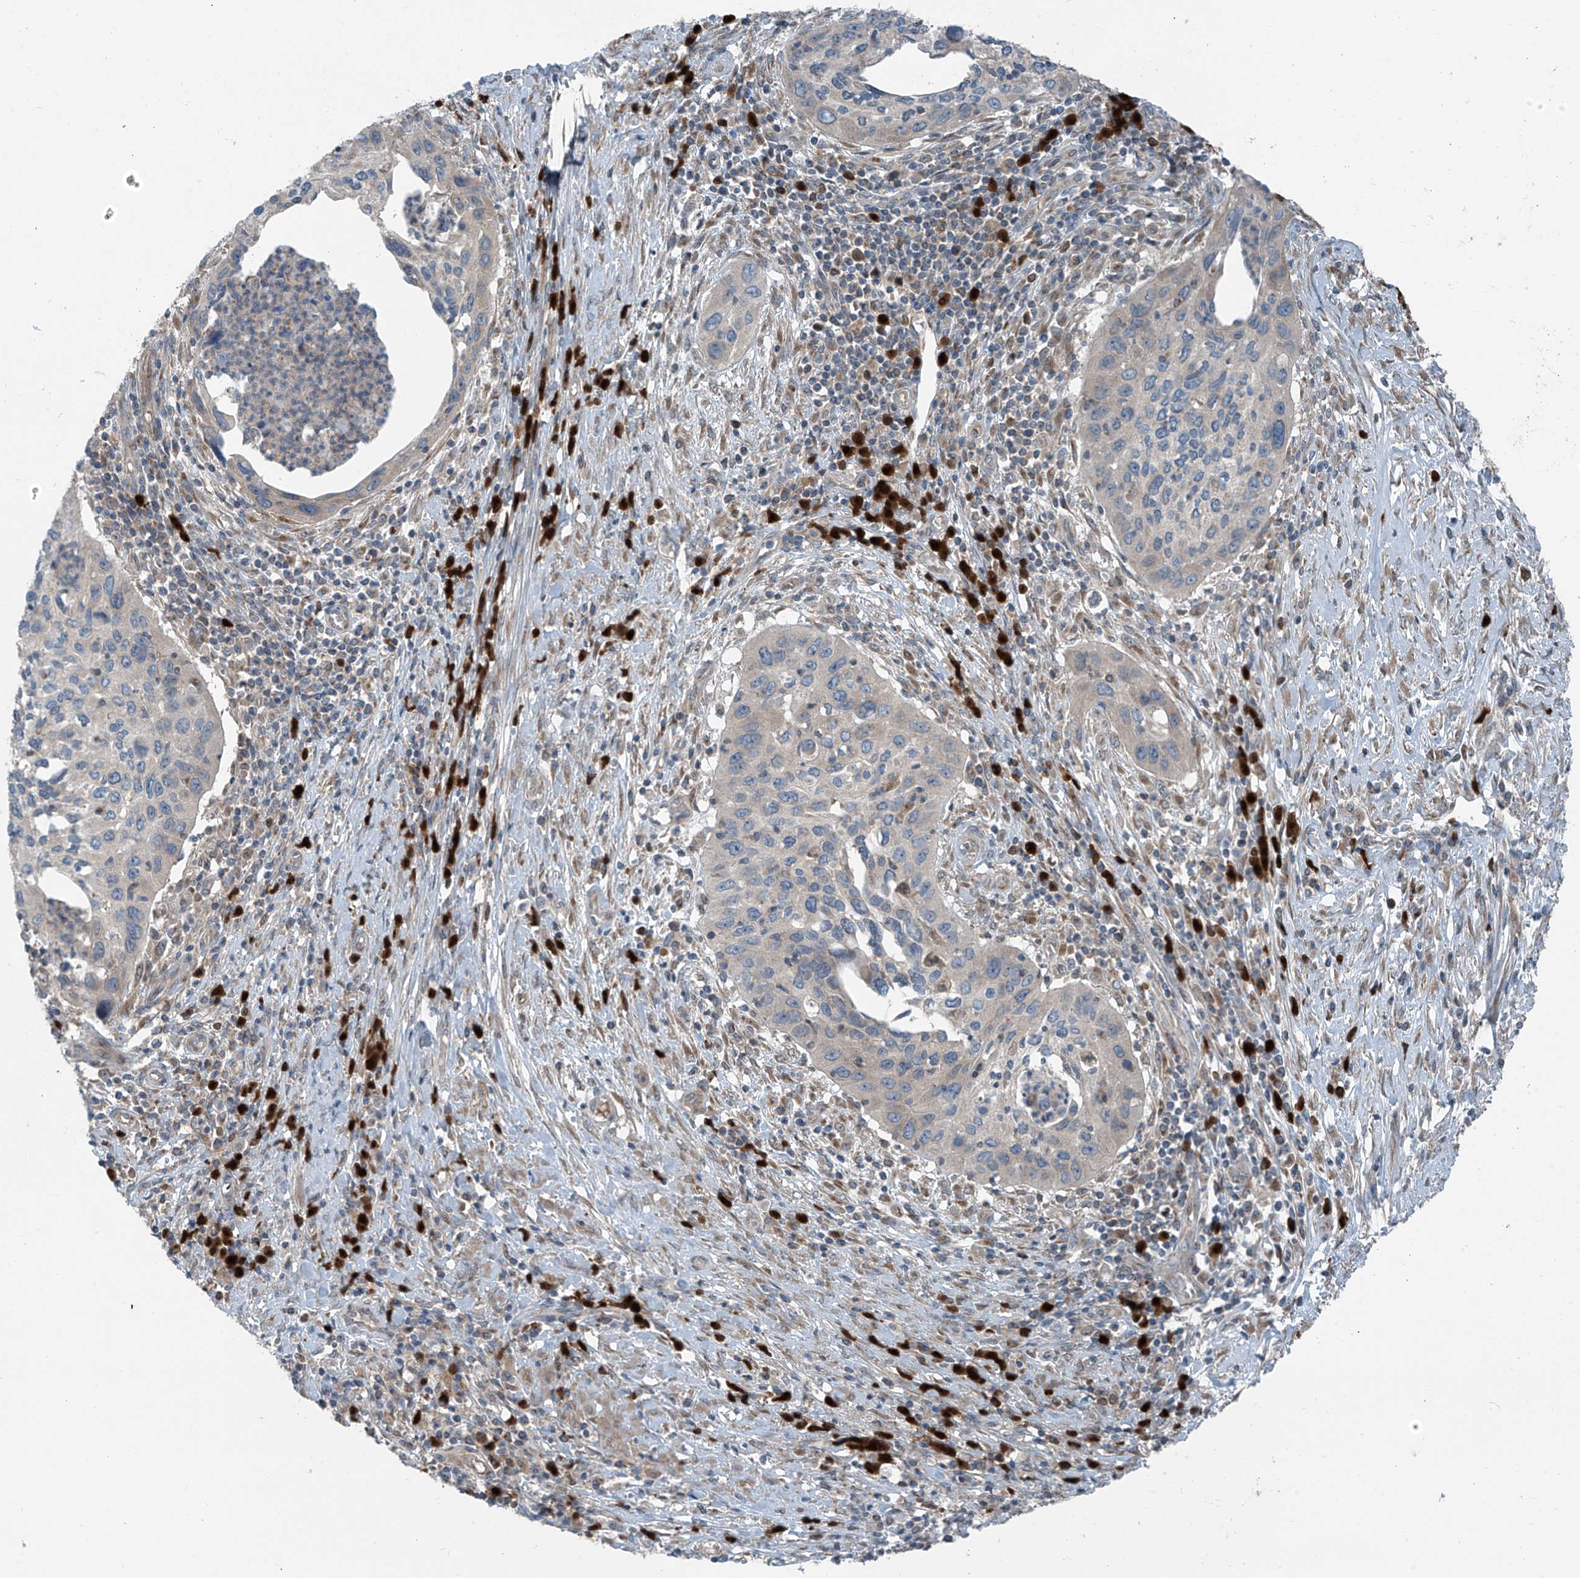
{"staining": {"intensity": "negative", "quantity": "none", "location": "none"}, "tissue": "cervical cancer", "cell_type": "Tumor cells", "image_type": "cancer", "snomed": [{"axis": "morphology", "description": "Squamous cell carcinoma, NOS"}, {"axis": "topography", "description": "Cervix"}], "caption": "A micrograph of cervical cancer (squamous cell carcinoma) stained for a protein demonstrates no brown staining in tumor cells.", "gene": "SLC12A6", "patient": {"sex": "female", "age": 38}}